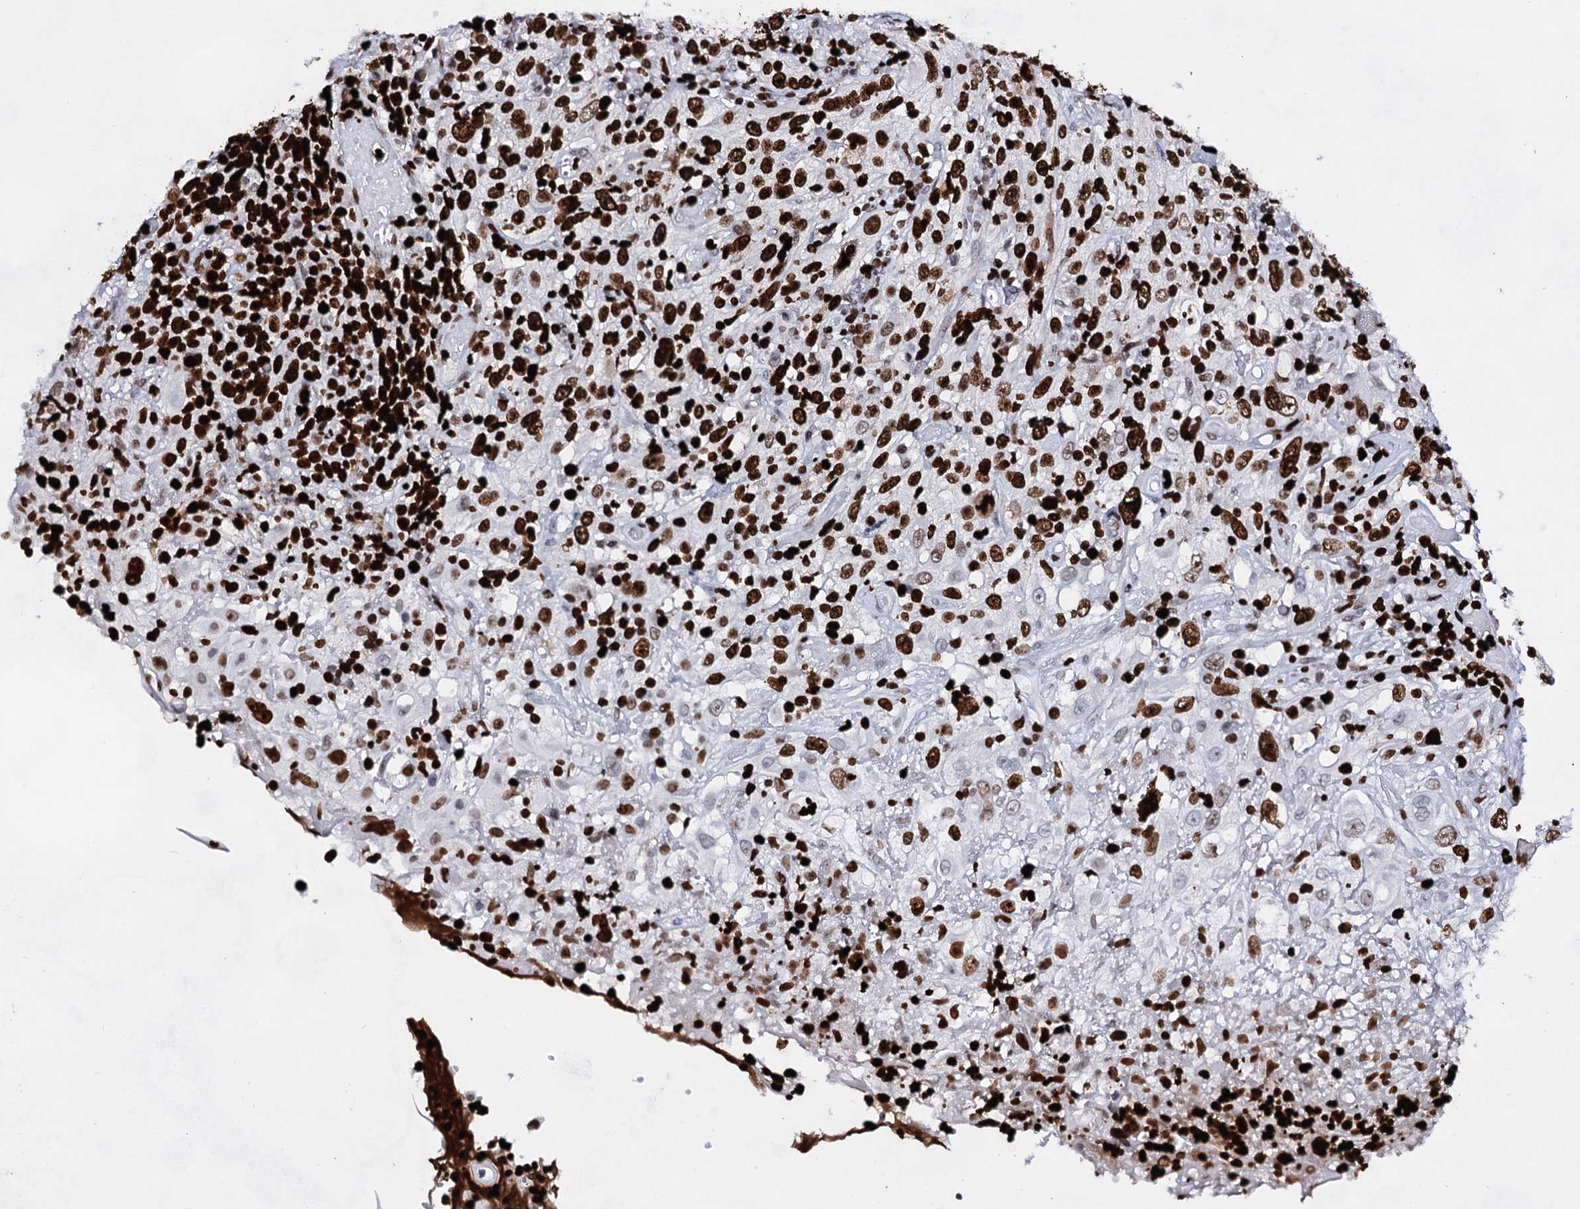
{"staining": {"intensity": "strong", "quantity": ">75%", "location": "nuclear"}, "tissue": "cervical cancer", "cell_type": "Tumor cells", "image_type": "cancer", "snomed": [{"axis": "morphology", "description": "Squamous cell carcinoma, NOS"}, {"axis": "topography", "description": "Cervix"}], "caption": "Human cervical cancer stained with a protein marker reveals strong staining in tumor cells.", "gene": "HMGB2", "patient": {"sex": "female", "age": 46}}